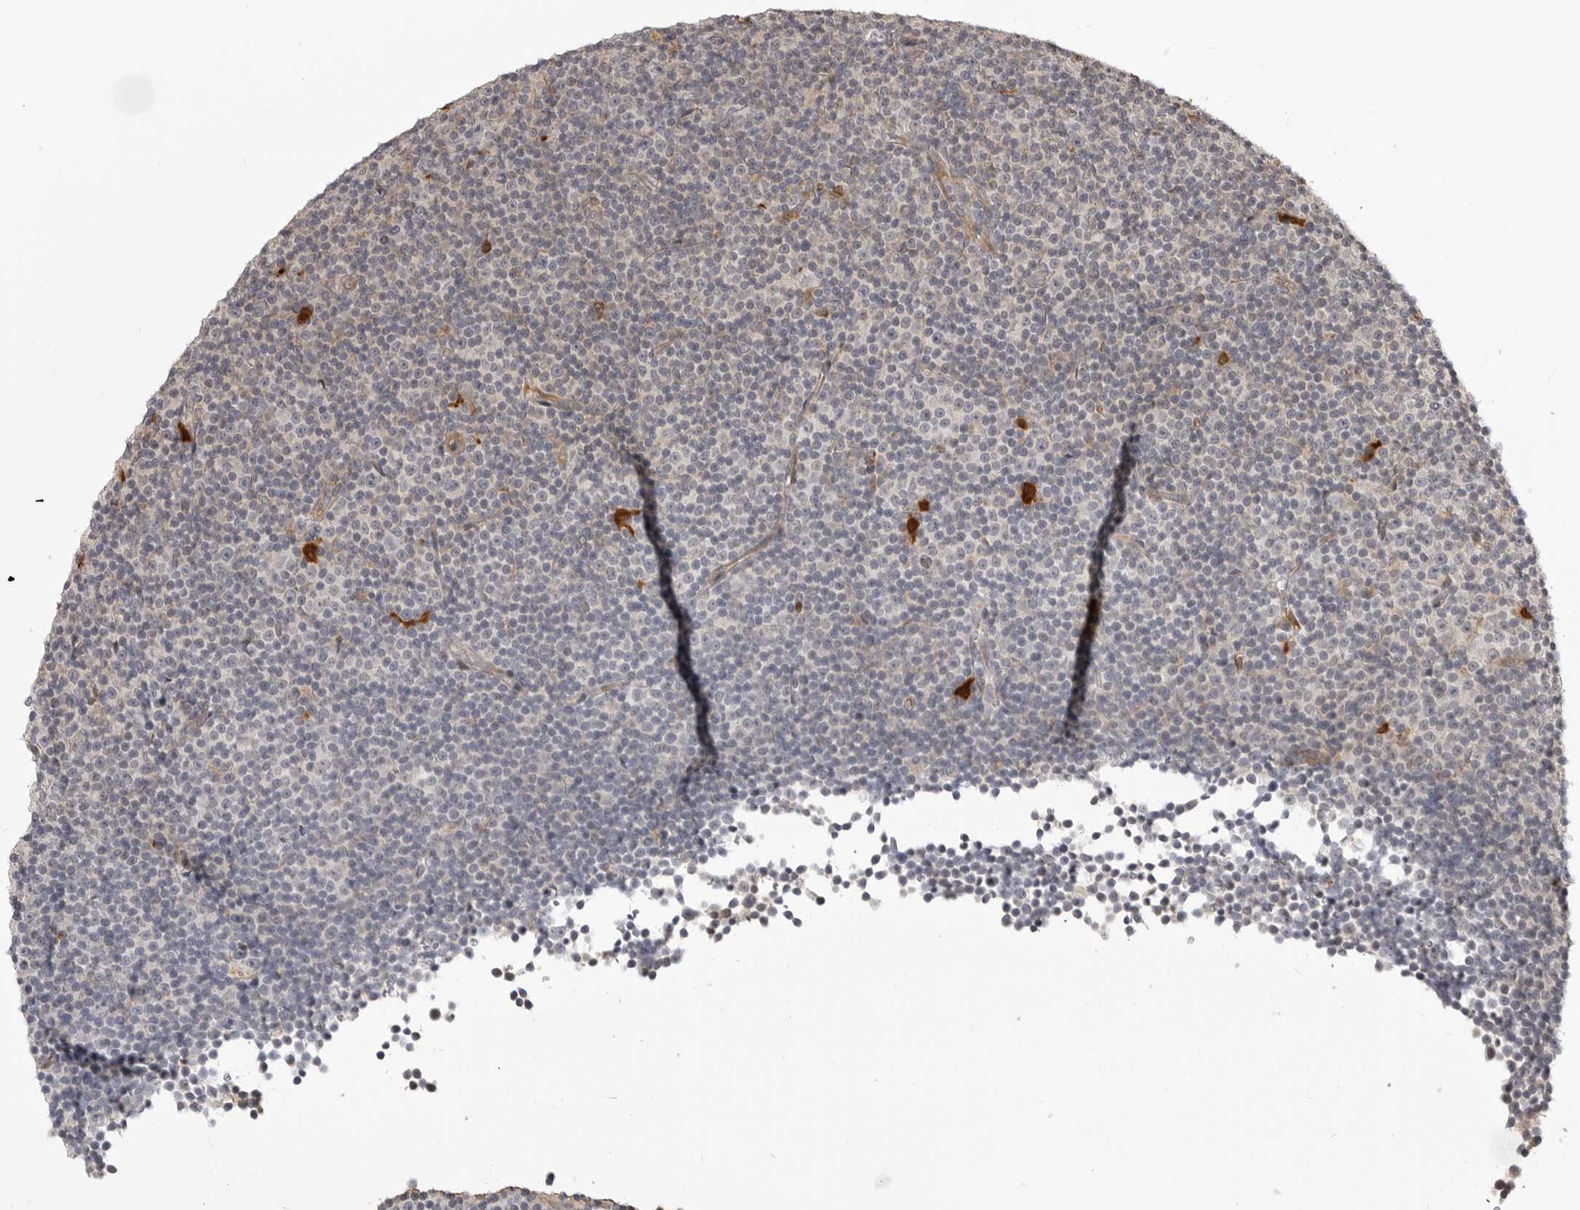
{"staining": {"intensity": "negative", "quantity": "none", "location": "none"}, "tissue": "lymphoma", "cell_type": "Tumor cells", "image_type": "cancer", "snomed": [{"axis": "morphology", "description": "Malignant lymphoma, non-Hodgkin's type, Low grade"}, {"axis": "topography", "description": "Lymph node"}], "caption": "Low-grade malignant lymphoma, non-Hodgkin's type stained for a protein using immunohistochemistry (IHC) reveals no positivity tumor cells.", "gene": "IDO1", "patient": {"sex": "female", "age": 67}}